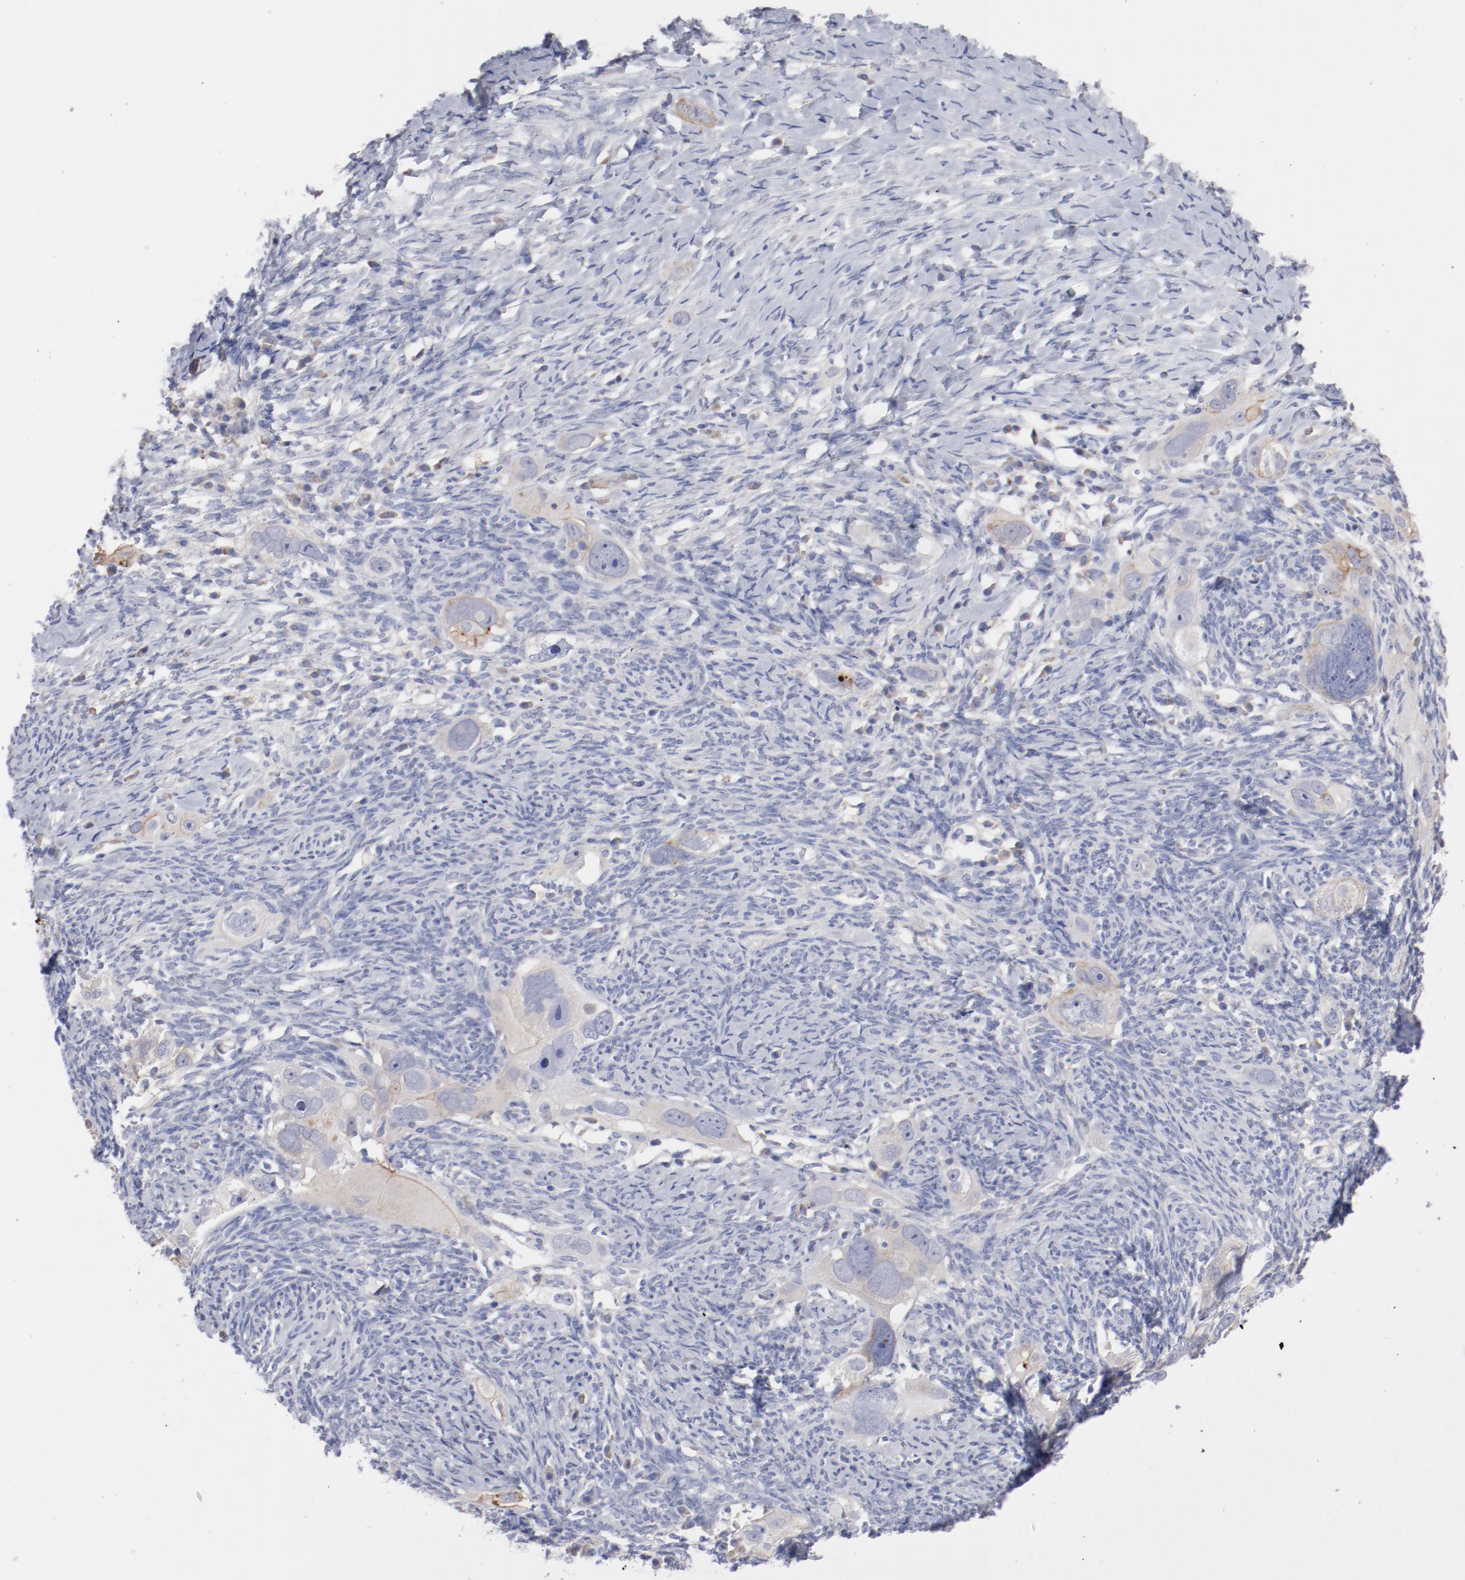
{"staining": {"intensity": "weak", "quantity": "25%-75%", "location": "cytoplasmic/membranous"}, "tissue": "ovarian cancer", "cell_type": "Tumor cells", "image_type": "cancer", "snomed": [{"axis": "morphology", "description": "Normal tissue, NOS"}, {"axis": "morphology", "description": "Cystadenocarcinoma, serous, NOS"}, {"axis": "topography", "description": "Ovary"}], "caption": "Weak cytoplasmic/membranous expression is seen in approximately 25%-75% of tumor cells in ovarian cancer.", "gene": "CPE", "patient": {"sex": "female", "age": 62}}